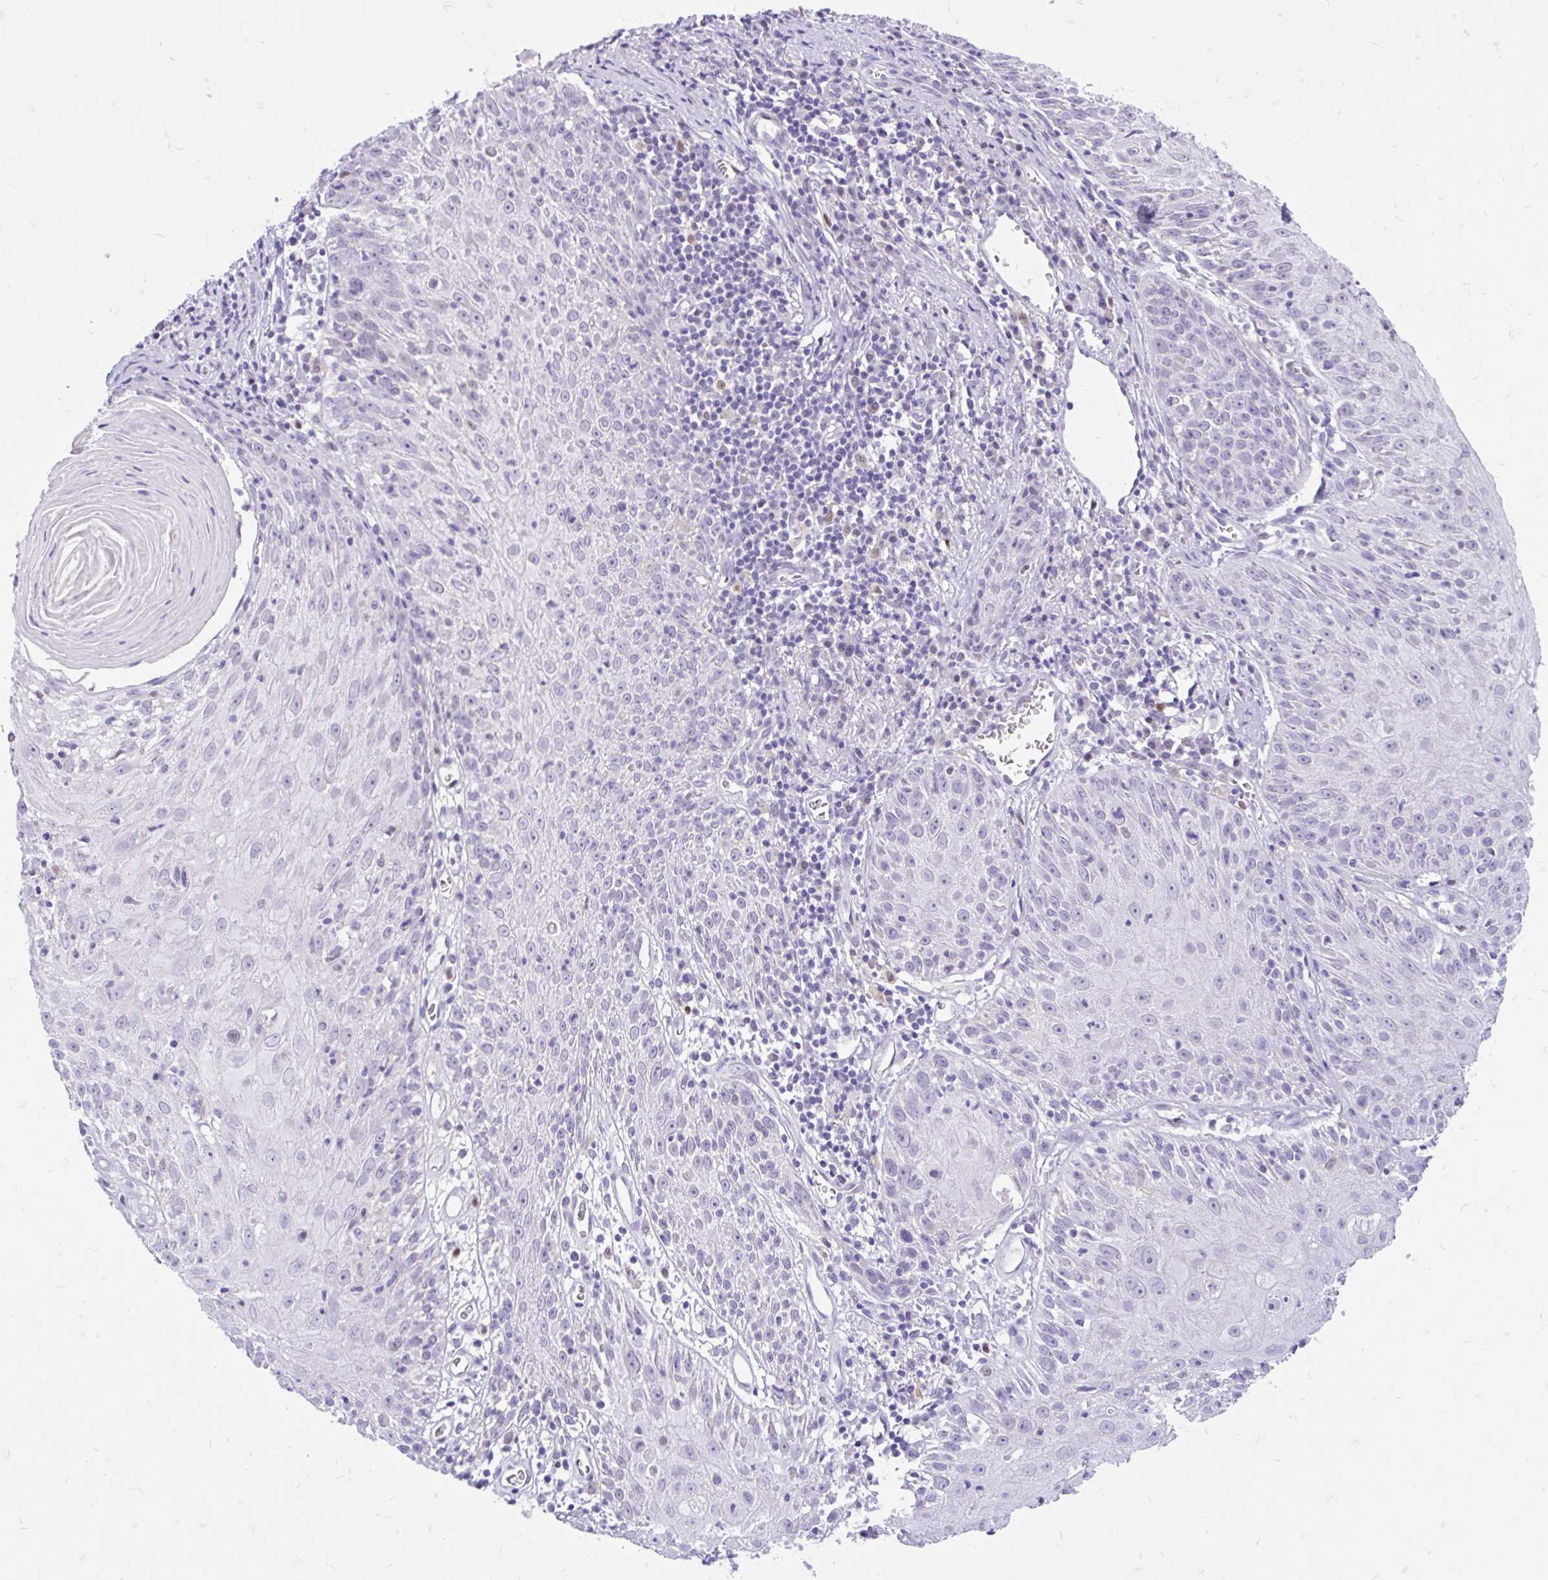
{"staining": {"intensity": "negative", "quantity": "none", "location": "none"}, "tissue": "skin cancer", "cell_type": "Tumor cells", "image_type": "cancer", "snomed": [{"axis": "morphology", "description": "Squamous cell carcinoma, NOS"}, {"axis": "topography", "description": "Skin"}, {"axis": "topography", "description": "Vulva"}], "caption": "Immunohistochemistry (IHC) of human skin squamous cell carcinoma reveals no expression in tumor cells.", "gene": "GLB1L2", "patient": {"sex": "female", "age": 76}}